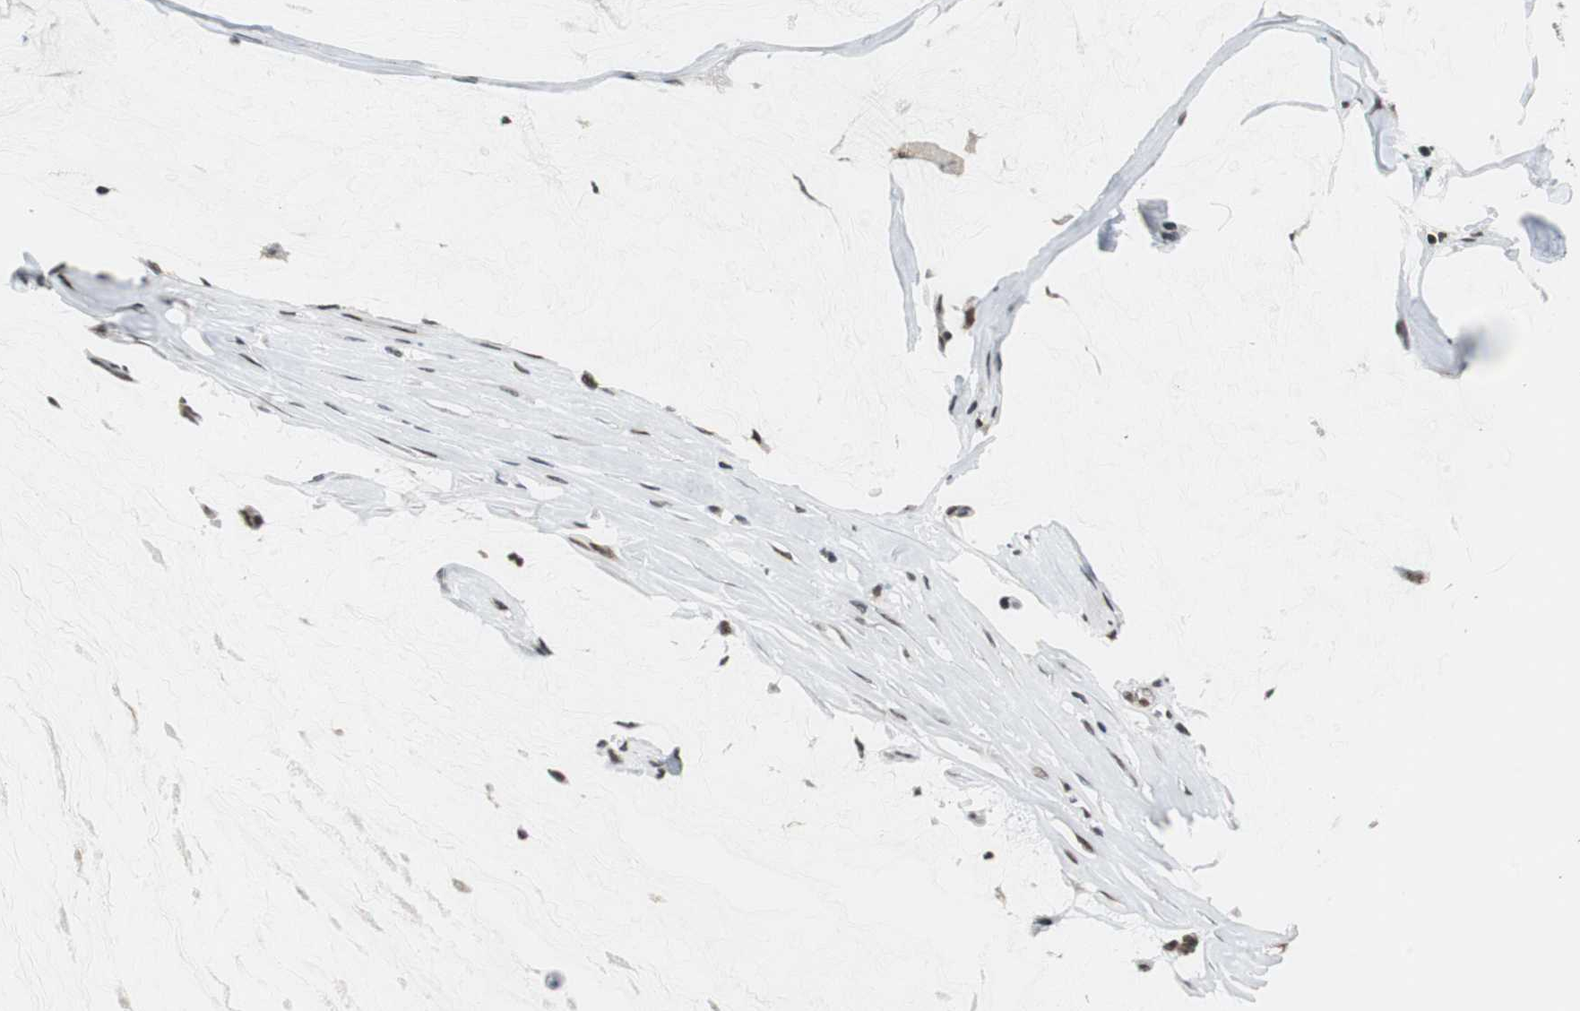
{"staining": {"intensity": "strong", "quantity": ">75%", "location": "nuclear"}, "tissue": "ovarian cancer", "cell_type": "Tumor cells", "image_type": "cancer", "snomed": [{"axis": "morphology", "description": "Cystadenocarcinoma, mucinous, NOS"}, {"axis": "topography", "description": "Ovary"}], "caption": "Protein staining of ovarian mucinous cystadenocarcinoma tissue shows strong nuclear expression in about >75% of tumor cells.", "gene": "CDK9", "patient": {"sex": "female", "age": 39}}